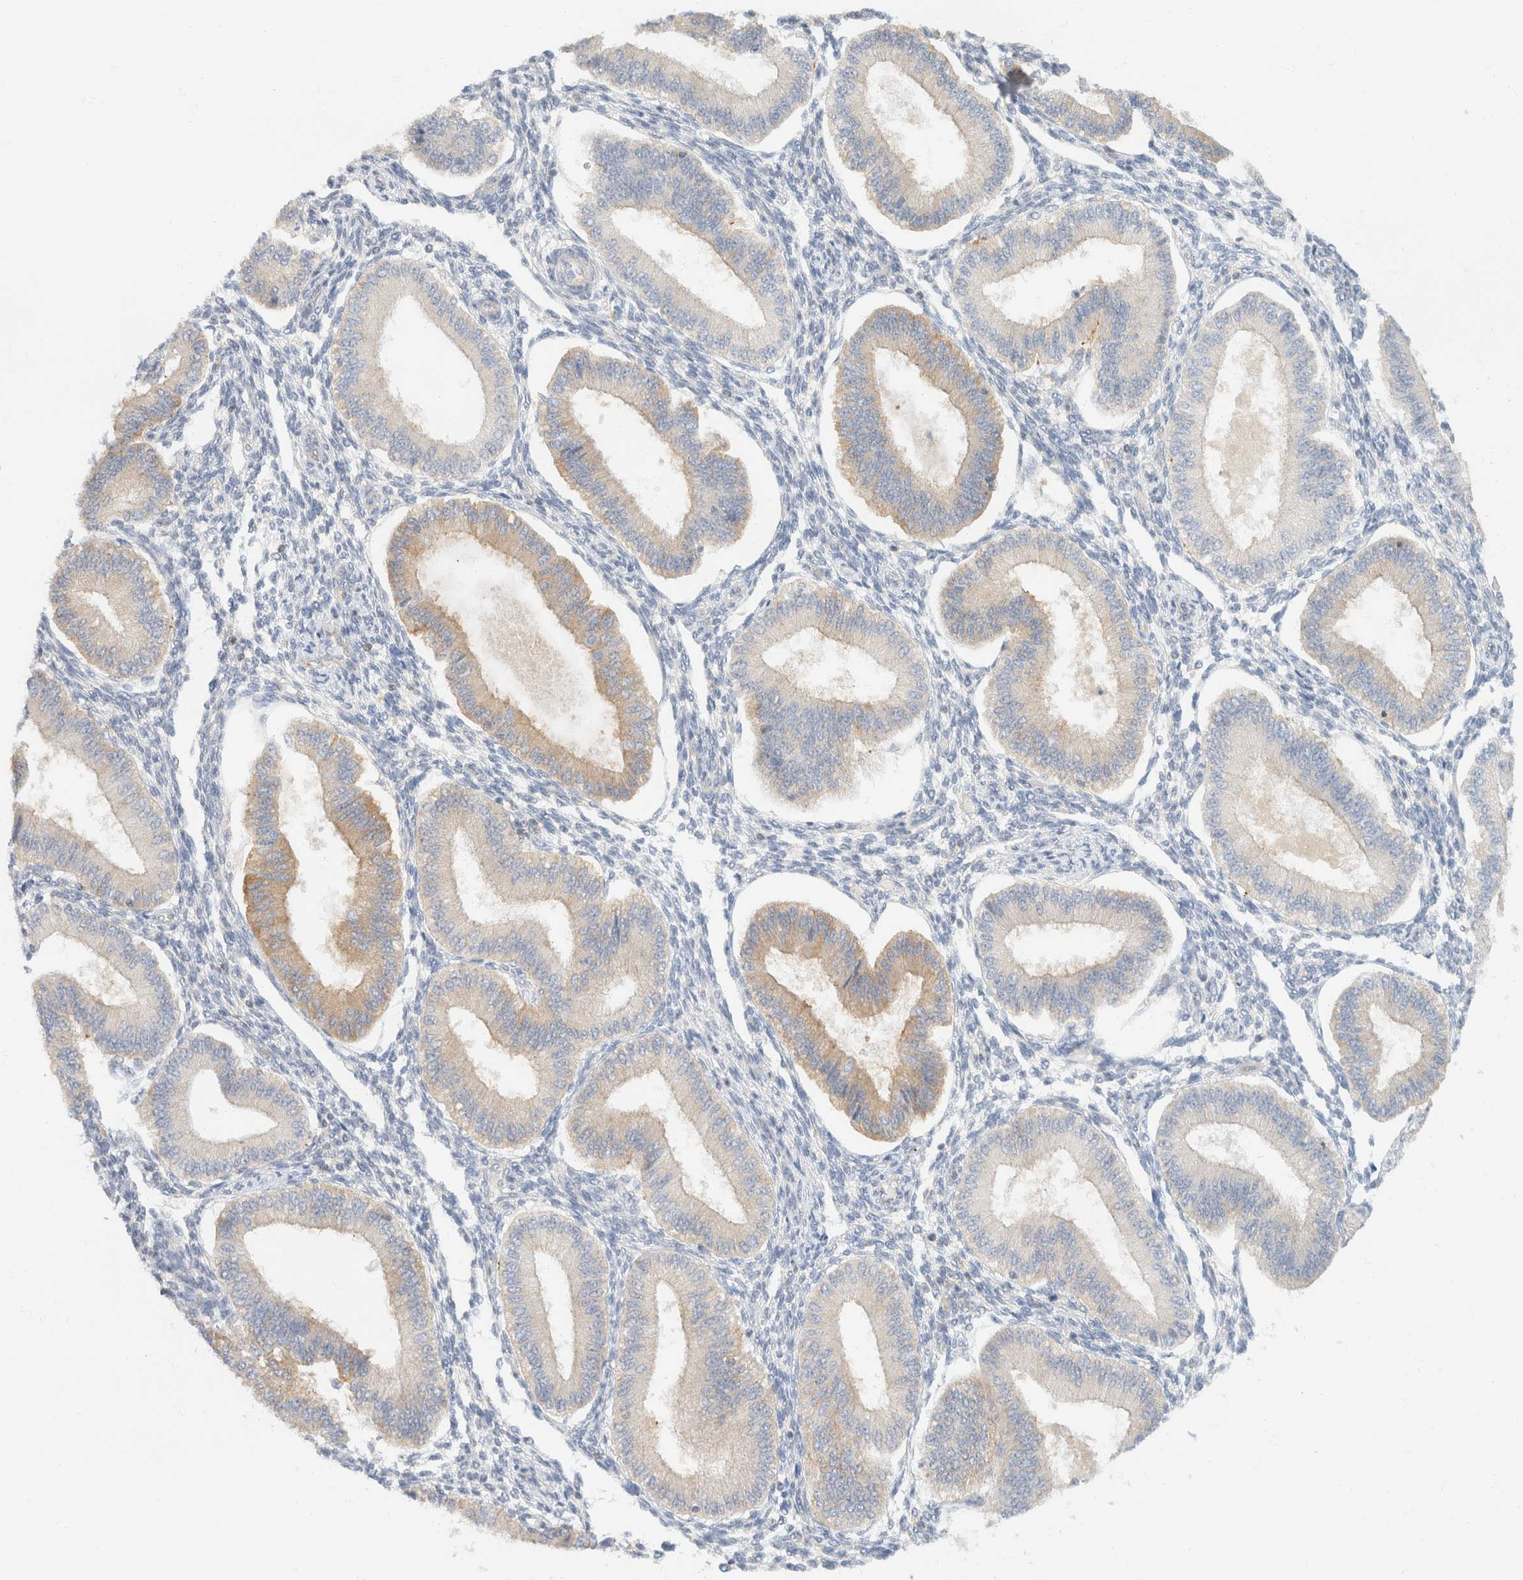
{"staining": {"intensity": "negative", "quantity": "none", "location": "none"}, "tissue": "endometrium", "cell_type": "Cells in endometrial stroma", "image_type": "normal", "snomed": [{"axis": "morphology", "description": "Normal tissue, NOS"}, {"axis": "topography", "description": "Endometrium"}], "caption": "Immunohistochemistry (IHC) of normal endometrium displays no staining in cells in endometrial stroma.", "gene": "SH3GLB2", "patient": {"sex": "female", "age": 39}}